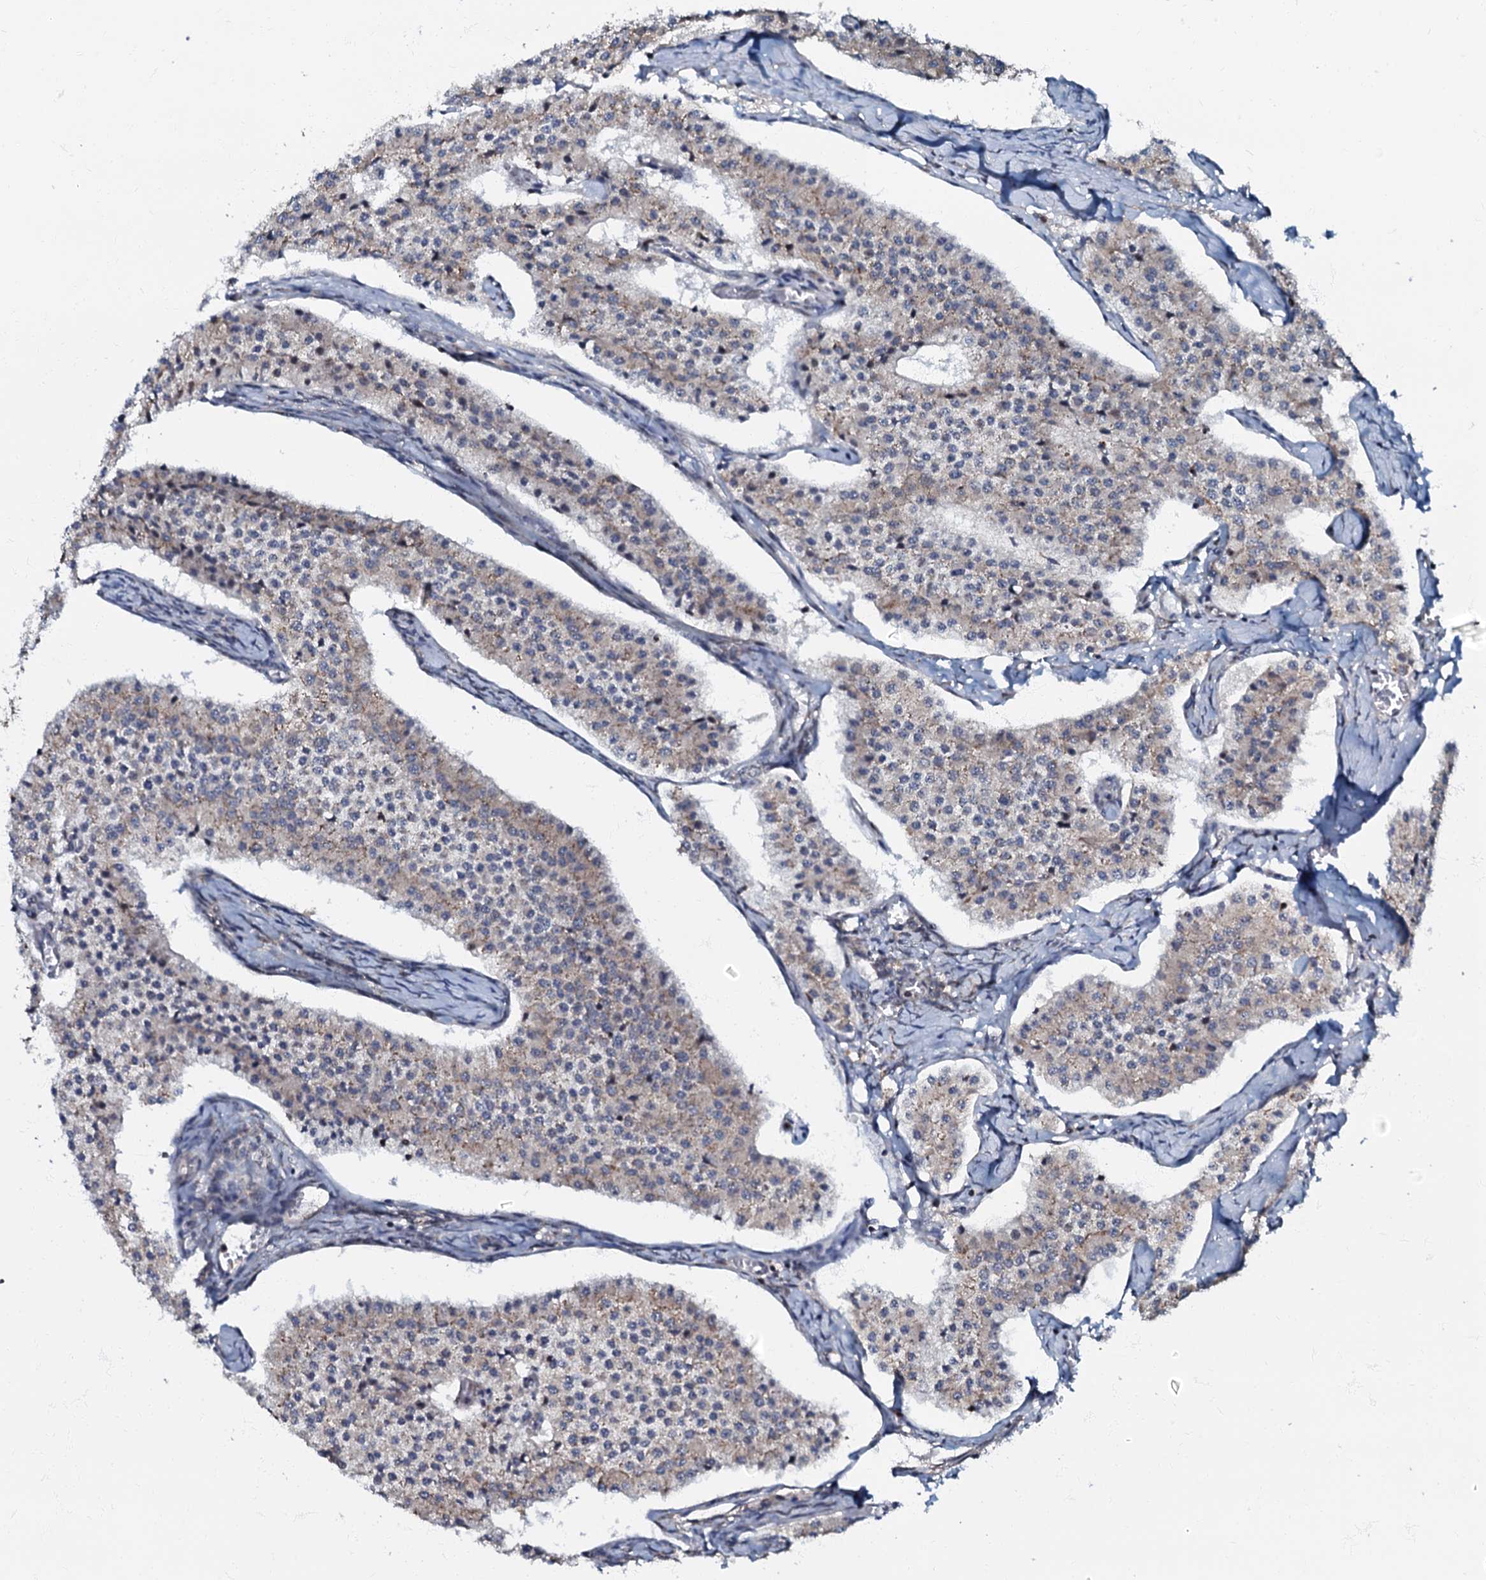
{"staining": {"intensity": "weak", "quantity": "<25%", "location": "cytoplasmic/membranous"}, "tissue": "carcinoid", "cell_type": "Tumor cells", "image_type": "cancer", "snomed": [{"axis": "morphology", "description": "Carcinoid, malignant, NOS"}, {"axis": "topography", "description": "Colon"}], "caption": "A photomicrograph of human carcinoid is negative for staining in tumor cells.", "gene": "OSBP", "patient": {"sex": "female", "age": 52}}